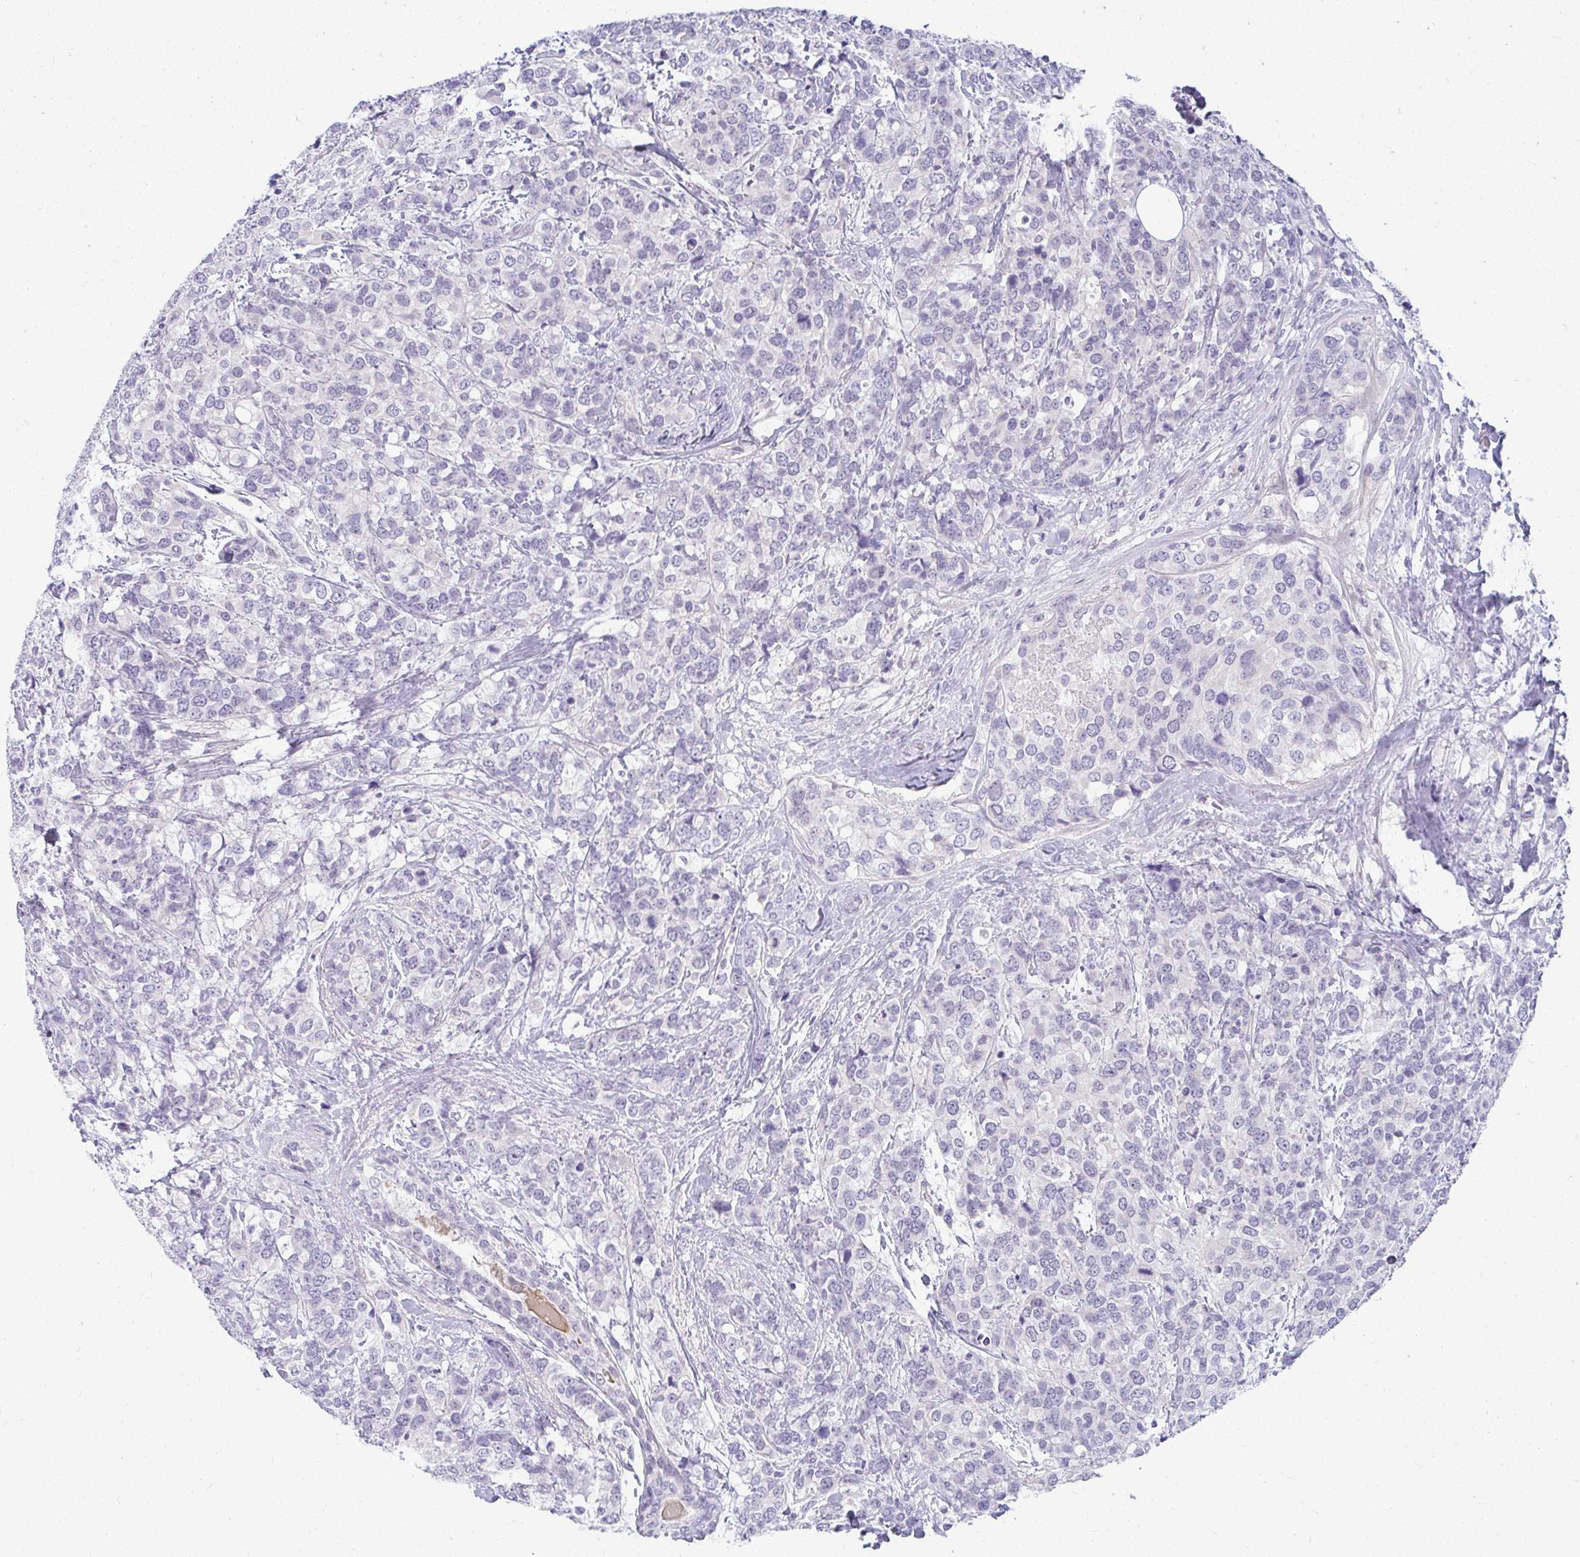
{"staining": {"intensity": "negative", "quantity": "none", "location": "none"}, "tissue": "breast cancer", "cell_type": "Tumor cells", "image_type": "cancer", "snomed": [{"axis": "morphology", "description": "Lobular carcinoma"}, {"axis": "topography", "description": "Breast"}], "caption": "Immunohistochemical staining of human lobular carcinoma (breast) displays no significant expression in tumor cells. (Brightfield microscopy of DAB immunohistochemistry (IHC) at high magnification).", "gene": "TEX33", "patient": {"sex": "female", "age": 59}}